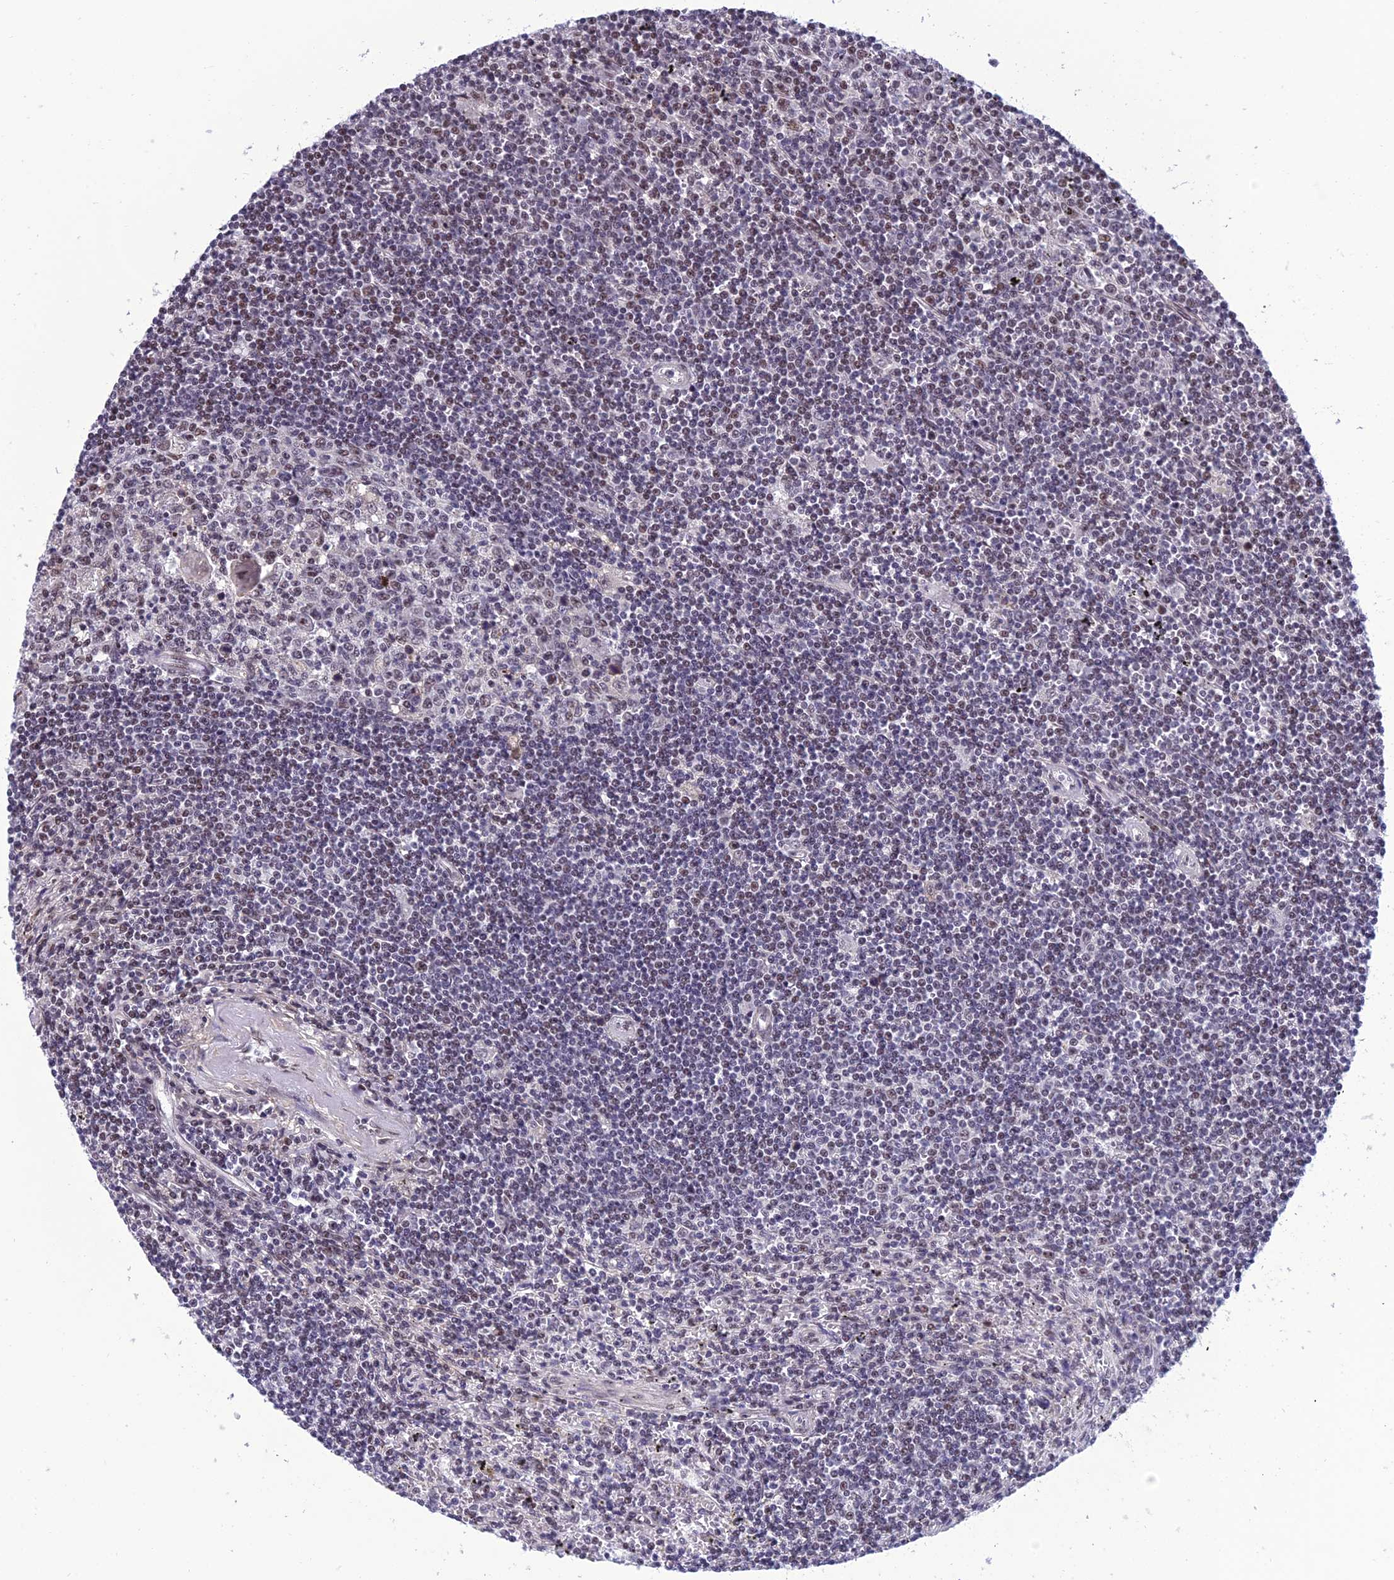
{"staining": {"intensity": "weak", "quantity": "<25%", "location": "nuclear"}, "tissue": "lymphoma", "cell_type": "Tumor cells", "image_type": "cancer", "snomed": [{"axis": "morphology", "description": "Malignant lymphoma, non-Hodgkin's type, Low grade"}, {"axis": "topography", "description": "Spleen"}], "caption": "This histopathology image is of lymphoma stained with IHC to label a protein in brown with the nuclei are counter-stained blue. There is no positivity in tumor cells.", "gene": "RSRC1", "patient": {"sex": "male", "age": 76}}